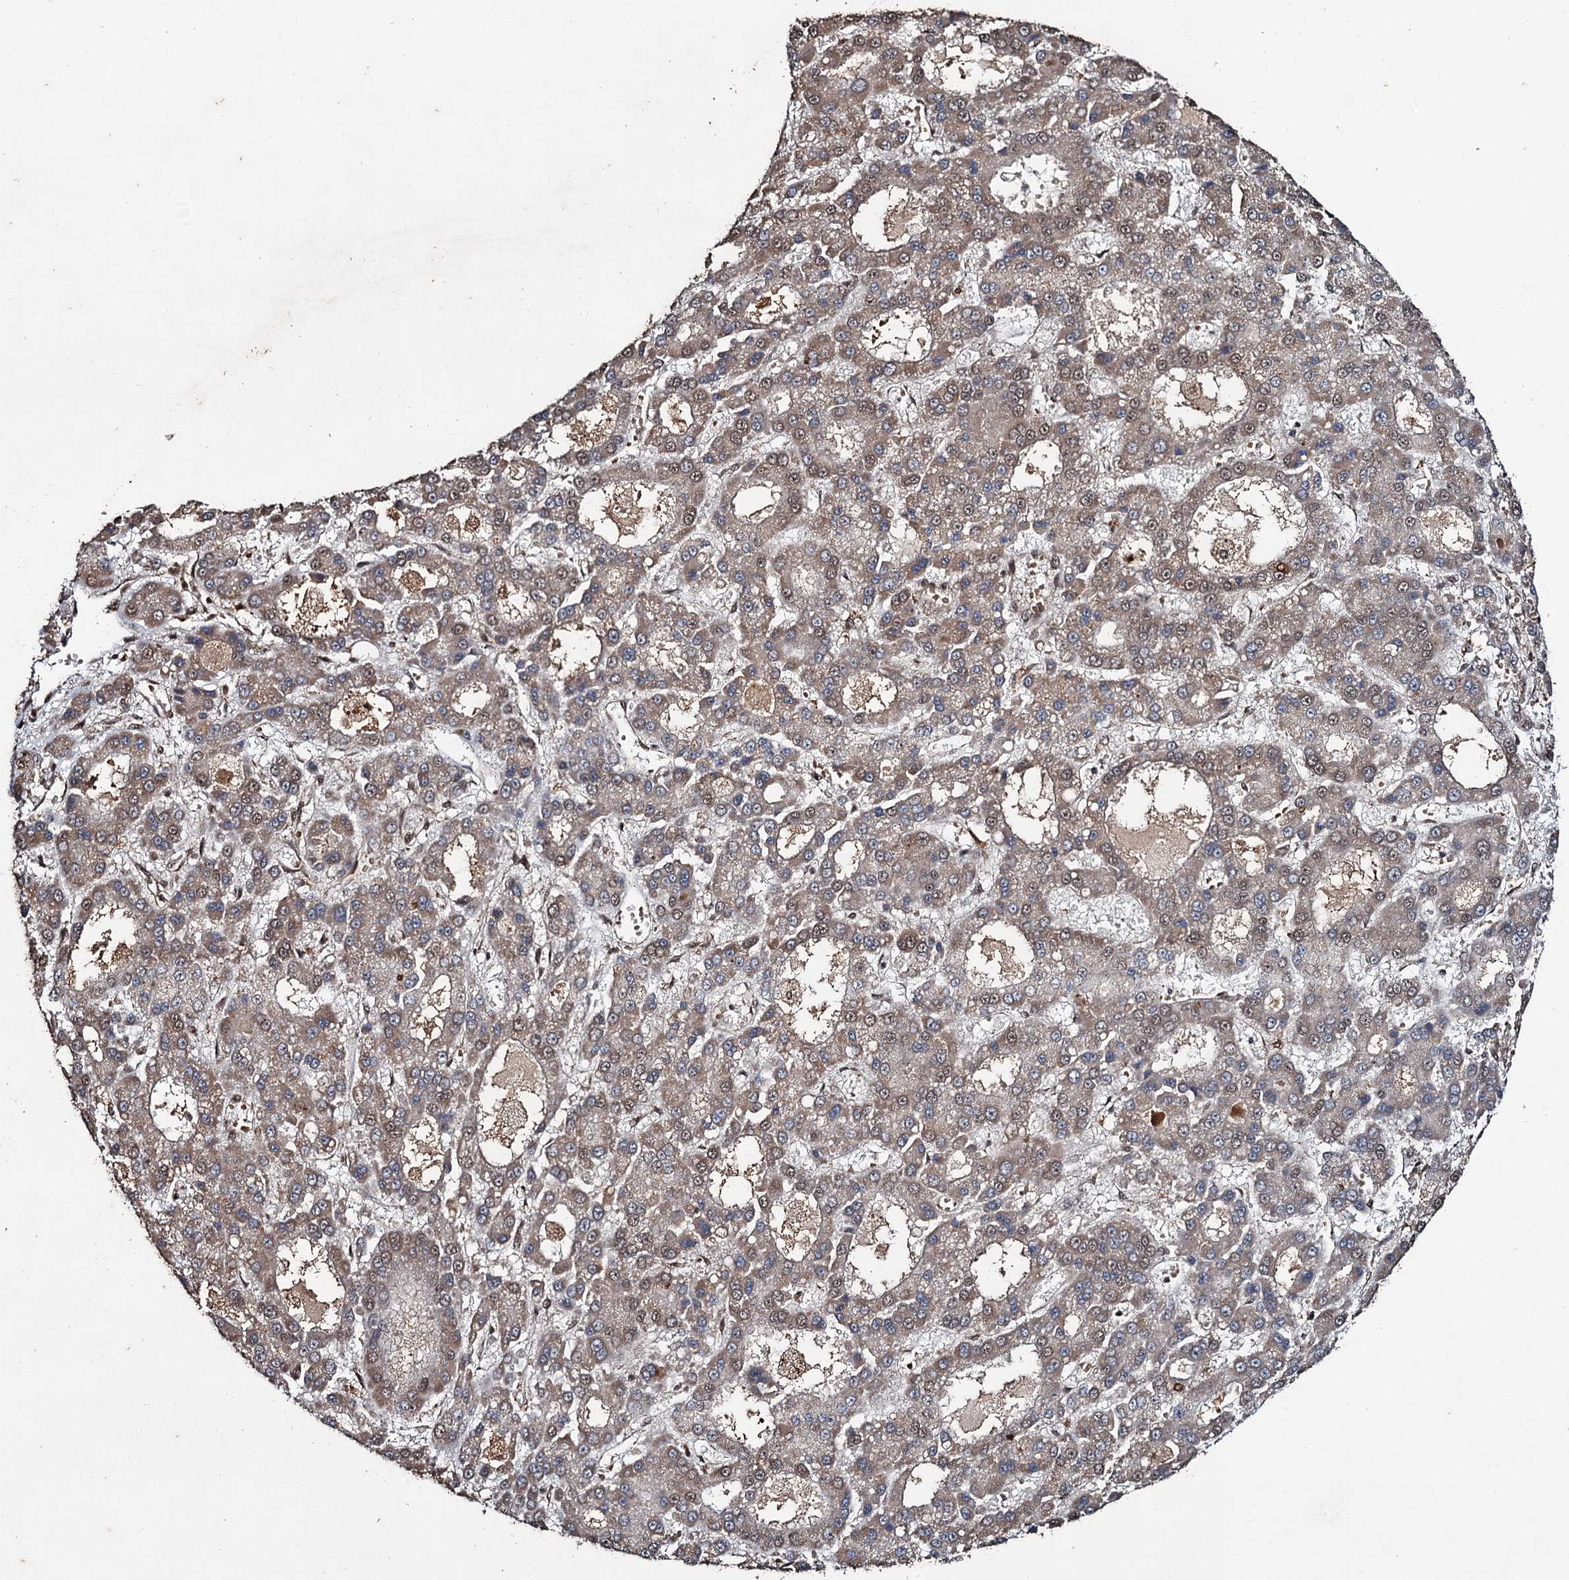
{"staining": {"intensity": "weak", "quantity": "25%-75%", "location": "cytoplasmic/membranous,nuclear"}, "tissue": "liver cancer", "cell_type": "Tumor cells", "image_type": "cancer", "snomed": [{"axis": "morphology", "description": "Carcinoma, Hepatocellular, NOS"}, {"axis": "topography", "description": "Liver"}], "caption": "Tumor cells display weak cytoplasmic/membranous and nuclear positivity in about 25%-75% of cells in hepatocellular carcinoma (liver).", "gene": "REP15", "patient": {"sex": "male", "age": 70}}